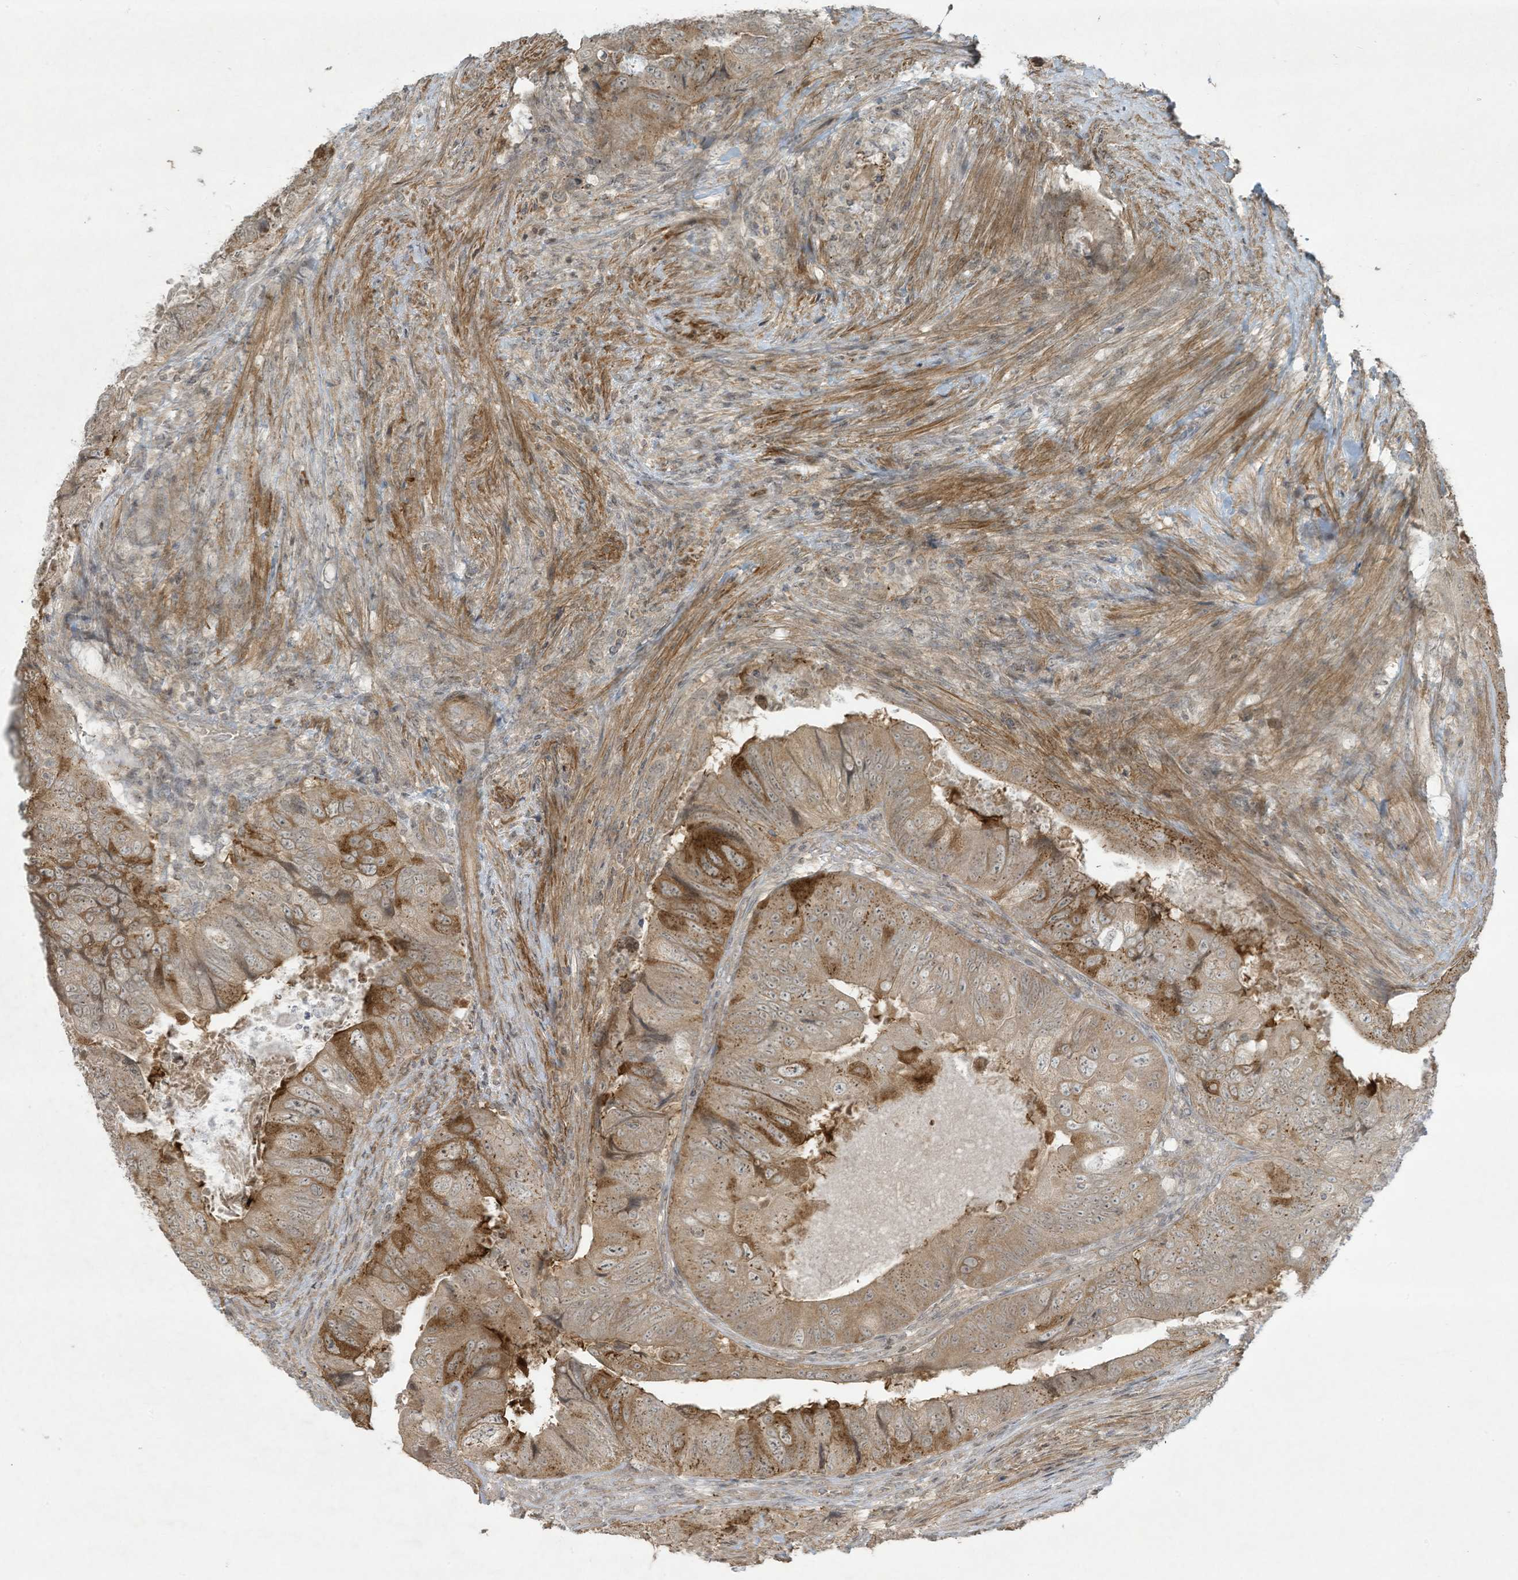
{"staining": {"intensity": "moderate", "quantity": "25%-75%", "location": "cytoplasmic/membranous"}, "tissue": "colorectal cancer", "cell_type": "Tumor cells", "image_type": "cancer", "snomed": [{"axis": "morphology", "description": "Adenocarcinoma, NOS"}, {"axis": "topography", "description": "Rectum"}], "caption": "IHC of human colorectal cancer (adenocarcinoma) exhibits medium levels of moderate cytoplasmic/membranous expression in approximately 25%-75% of tumor cells.", "gene": "ZNF263", "patient": {"sex": "male", "age": 63}}